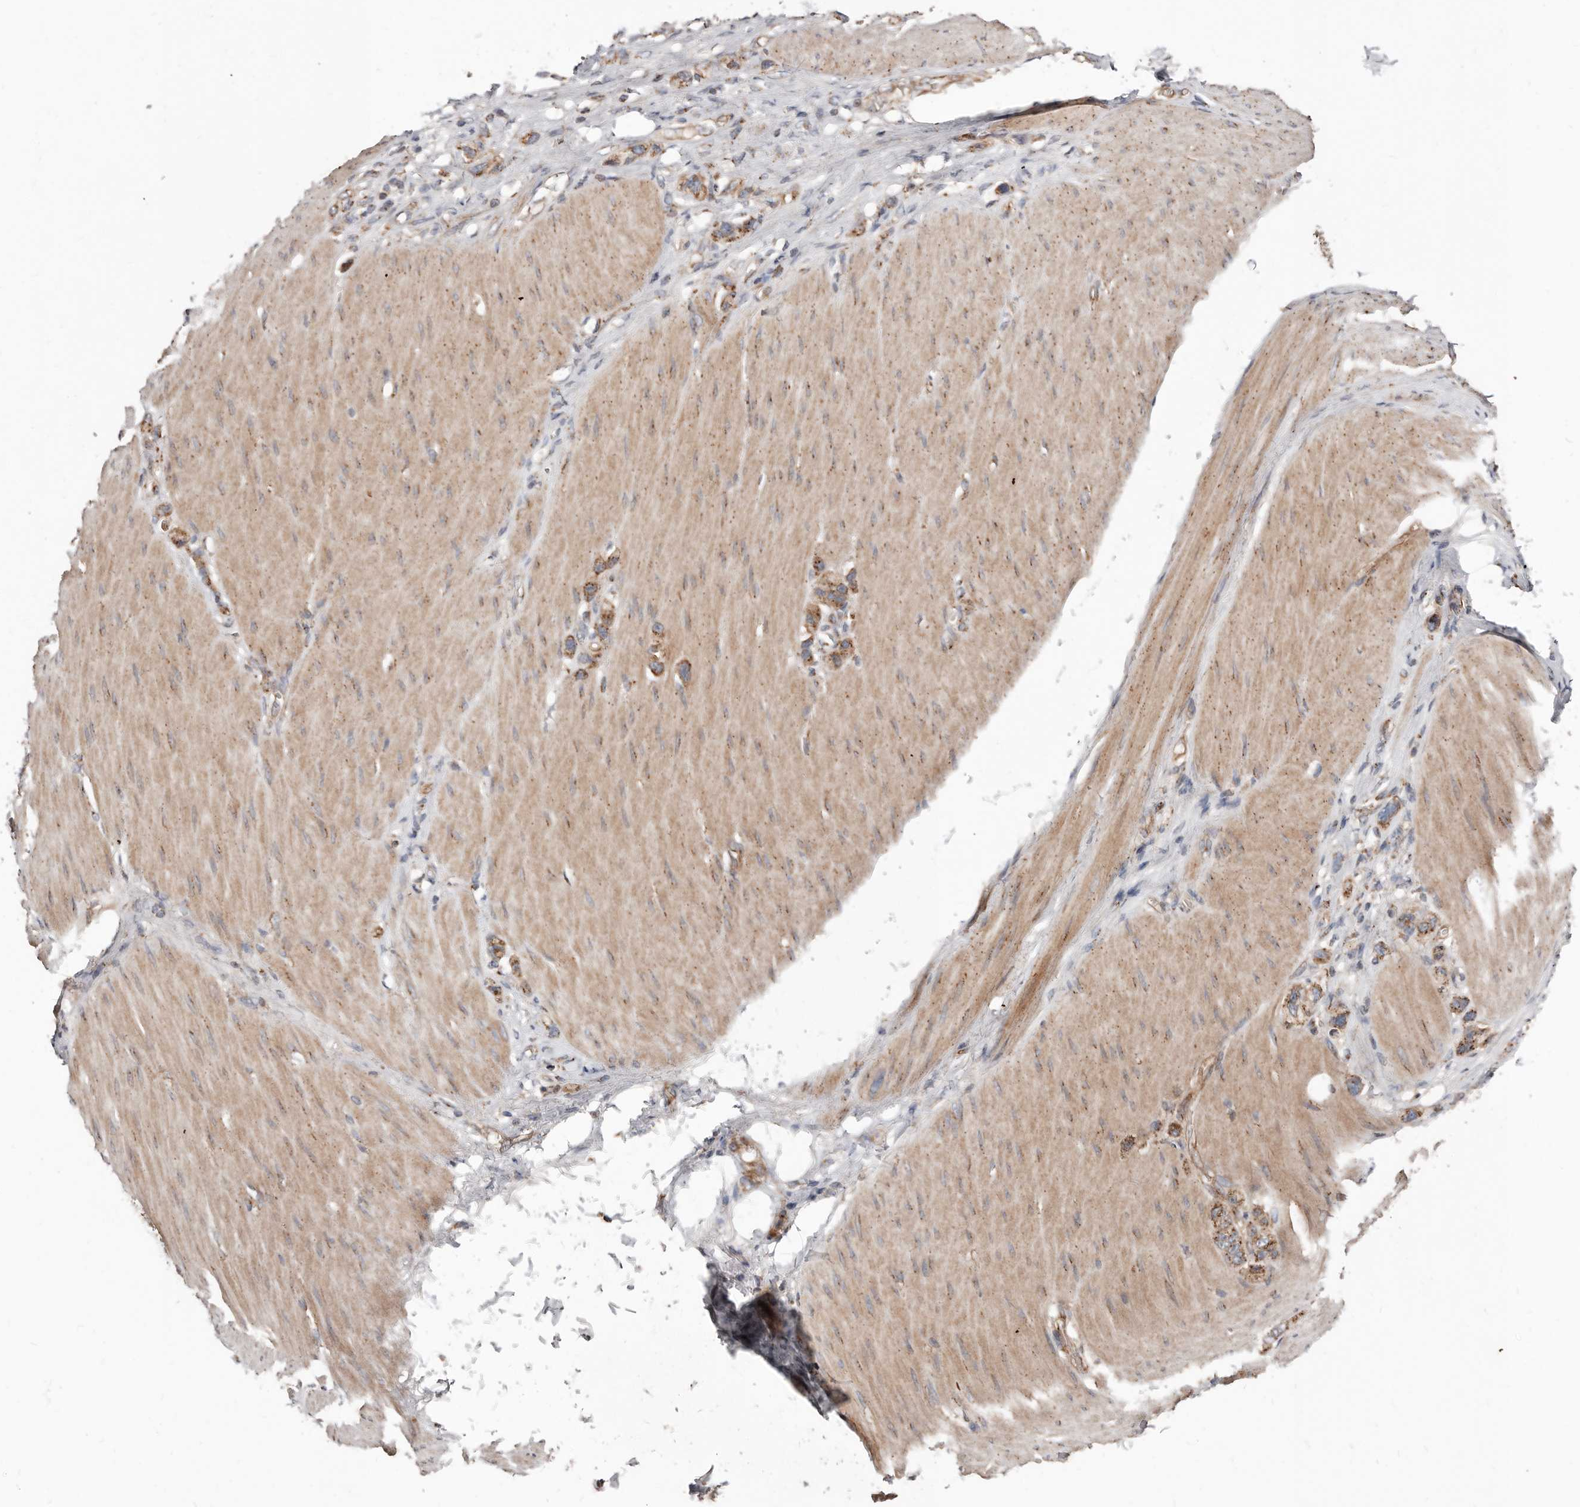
{"staining": {"intensity": "moderate", "quantity": ">75%", "location": "cytoplasmic/membranous"}, "tissue": "stomach cancer", "cell_type": "Tumor cells", "image_type": "cancer", "snomed": [{"axis": "morphology", "description": "Adenocarcinoma, NOS"}, {"axis": "topography", "description": "Stomach"}], "caption": "A medium amount of moderate cytoplasmic/membranous positivity is seen in approximately >75% of tumor cells in stomach cancer (adenocarcinoma) tissue.", "gene": "COG1", "patient": {"sex": "female", "age": 65}}